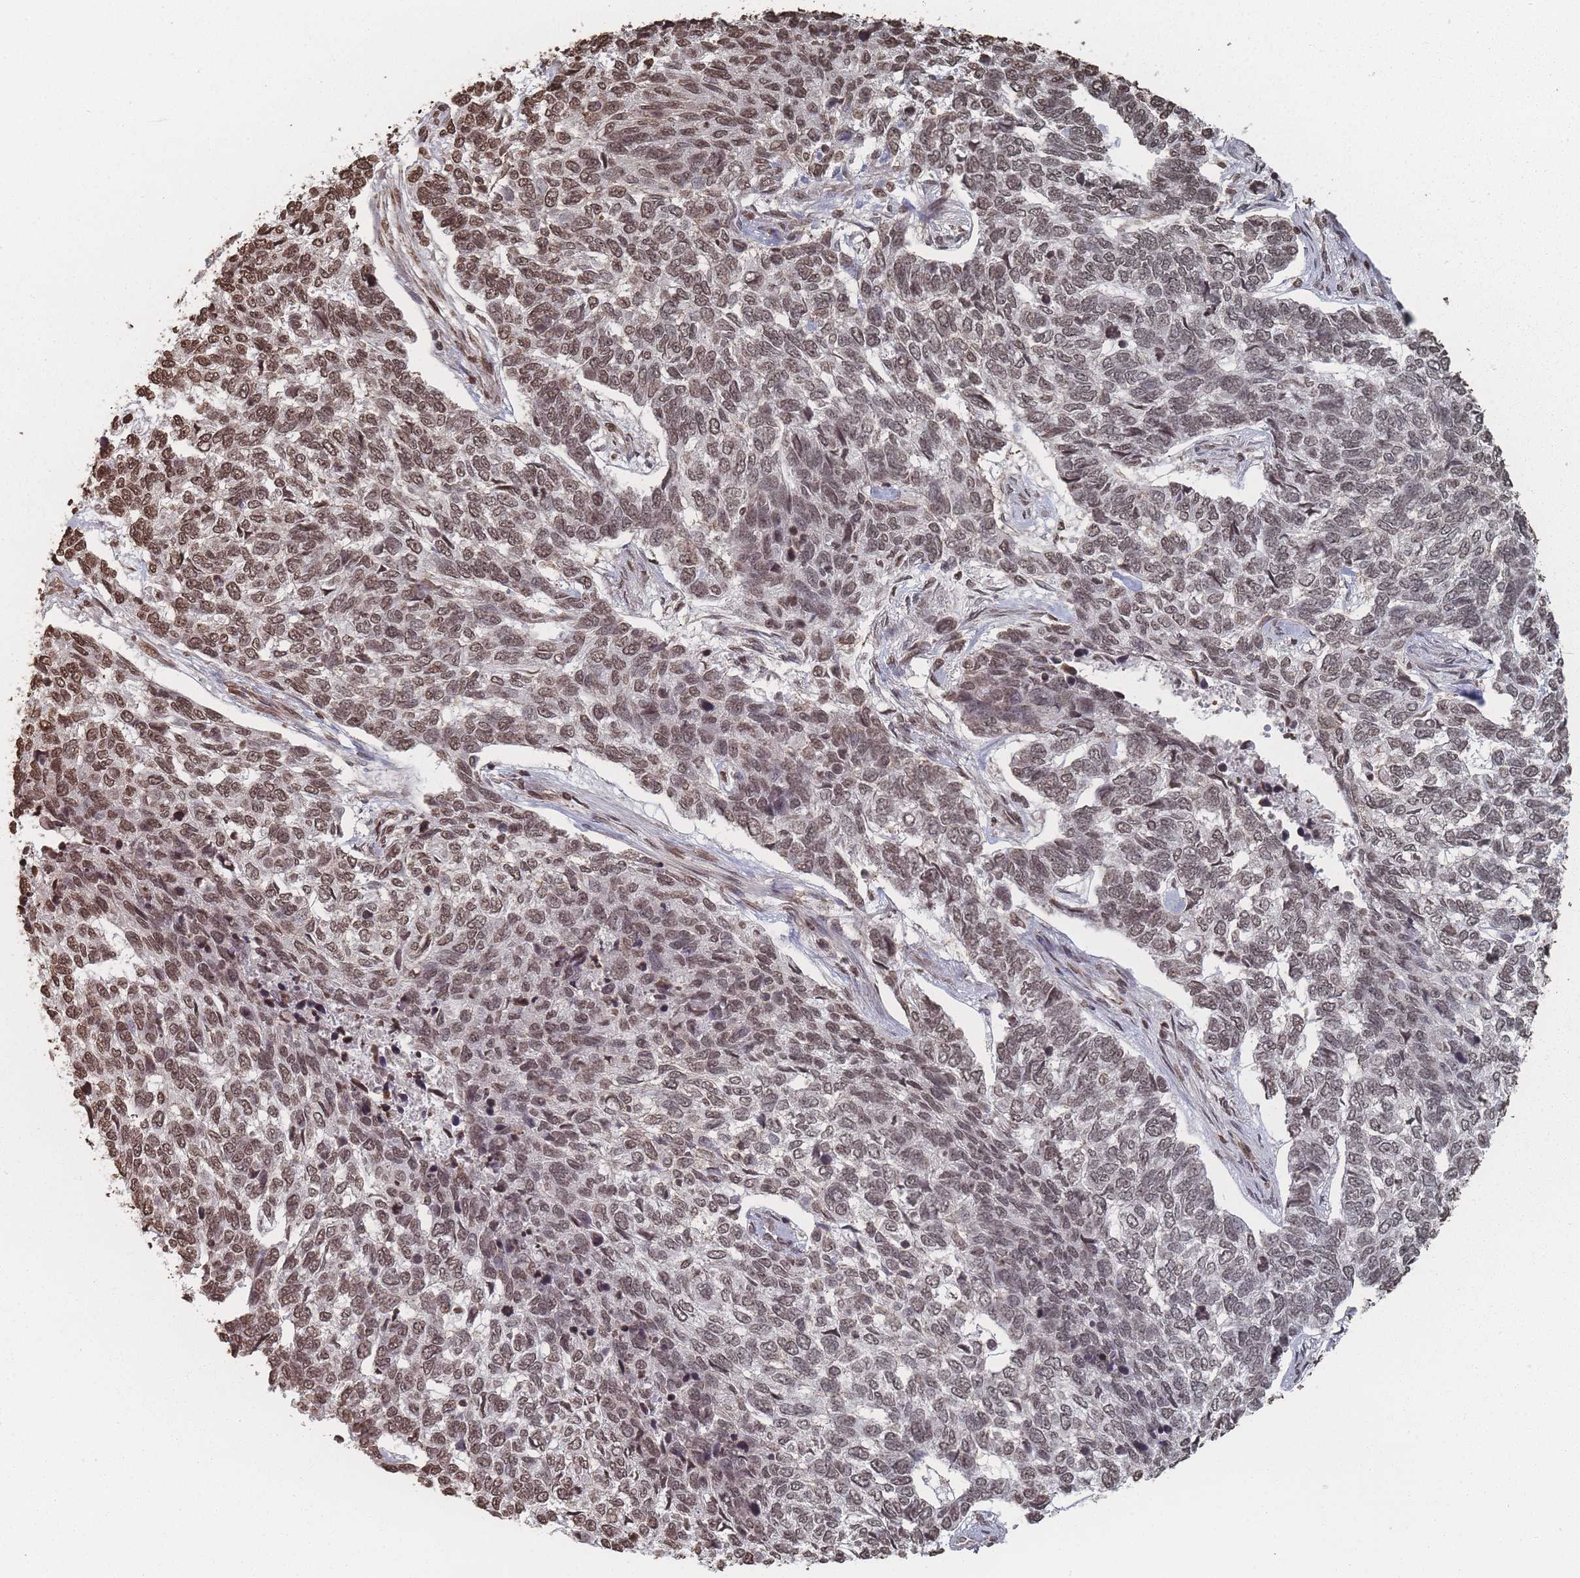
{"staining": {"intensity": "moderate", "quantity": ">75%", "location": "nuclear"}, "tissue": "skin cancer", "cell_type": "Tumor cells", "image_type": "cancer", "snomed": [{"axis": "morphology", "description": "Basal cell carcinoma"}, {"axis": "topography", "description": "Skin"}], "caption": "High-power microscopy captured an immunohistochemistry (IHC) histopathology image of basal cell carcinoma (skin), revealing moderate nuclear positivity in approximately >75% of tumor cells.", "gene": "PLEKHG5", "patient": {"sex": "female", "age": 65}}